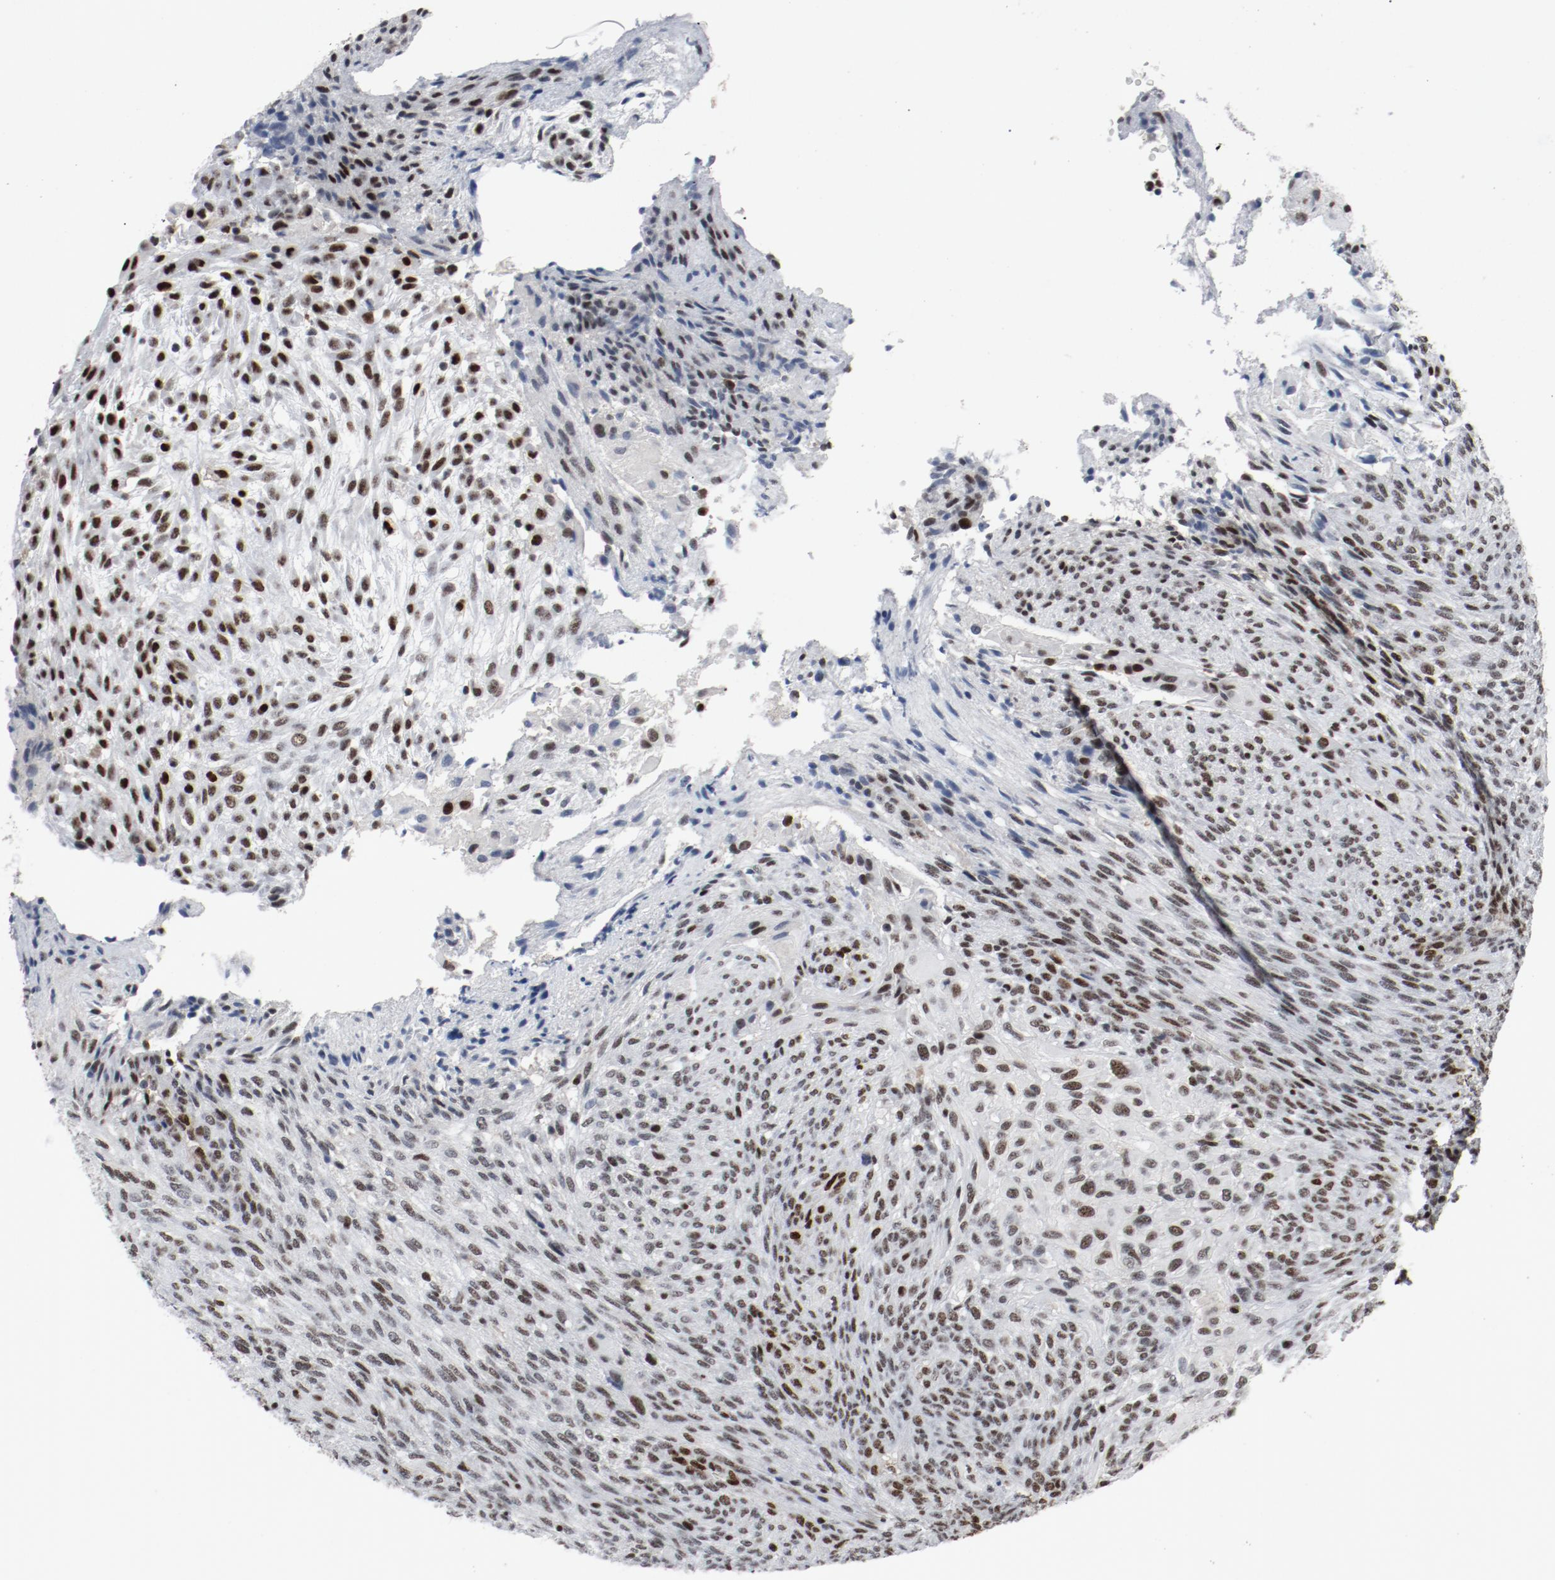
{"staining": {"intensity": "strong", "quantity": ">75%", "location": "nuclear"}, "tissue": "glioma", "cell_type": "Tumor cells", "image_type": "cancer", "snomed": [{"axis": "morphology", "description": "Glioma, malignant, High grade"}, {"axis": "topography", "description": "Cerebral cortex"}], "caption": "Immunohistochemistry (IHC) (DAB (3,3'-diaminobenzidine)) staining of human malignant glioma (high-grade) demonstrates strong nuclear protein staining in about >75% of tumor cells.", "gene": "JMJD6", "patient": {"sex": "female", "age": 55}}